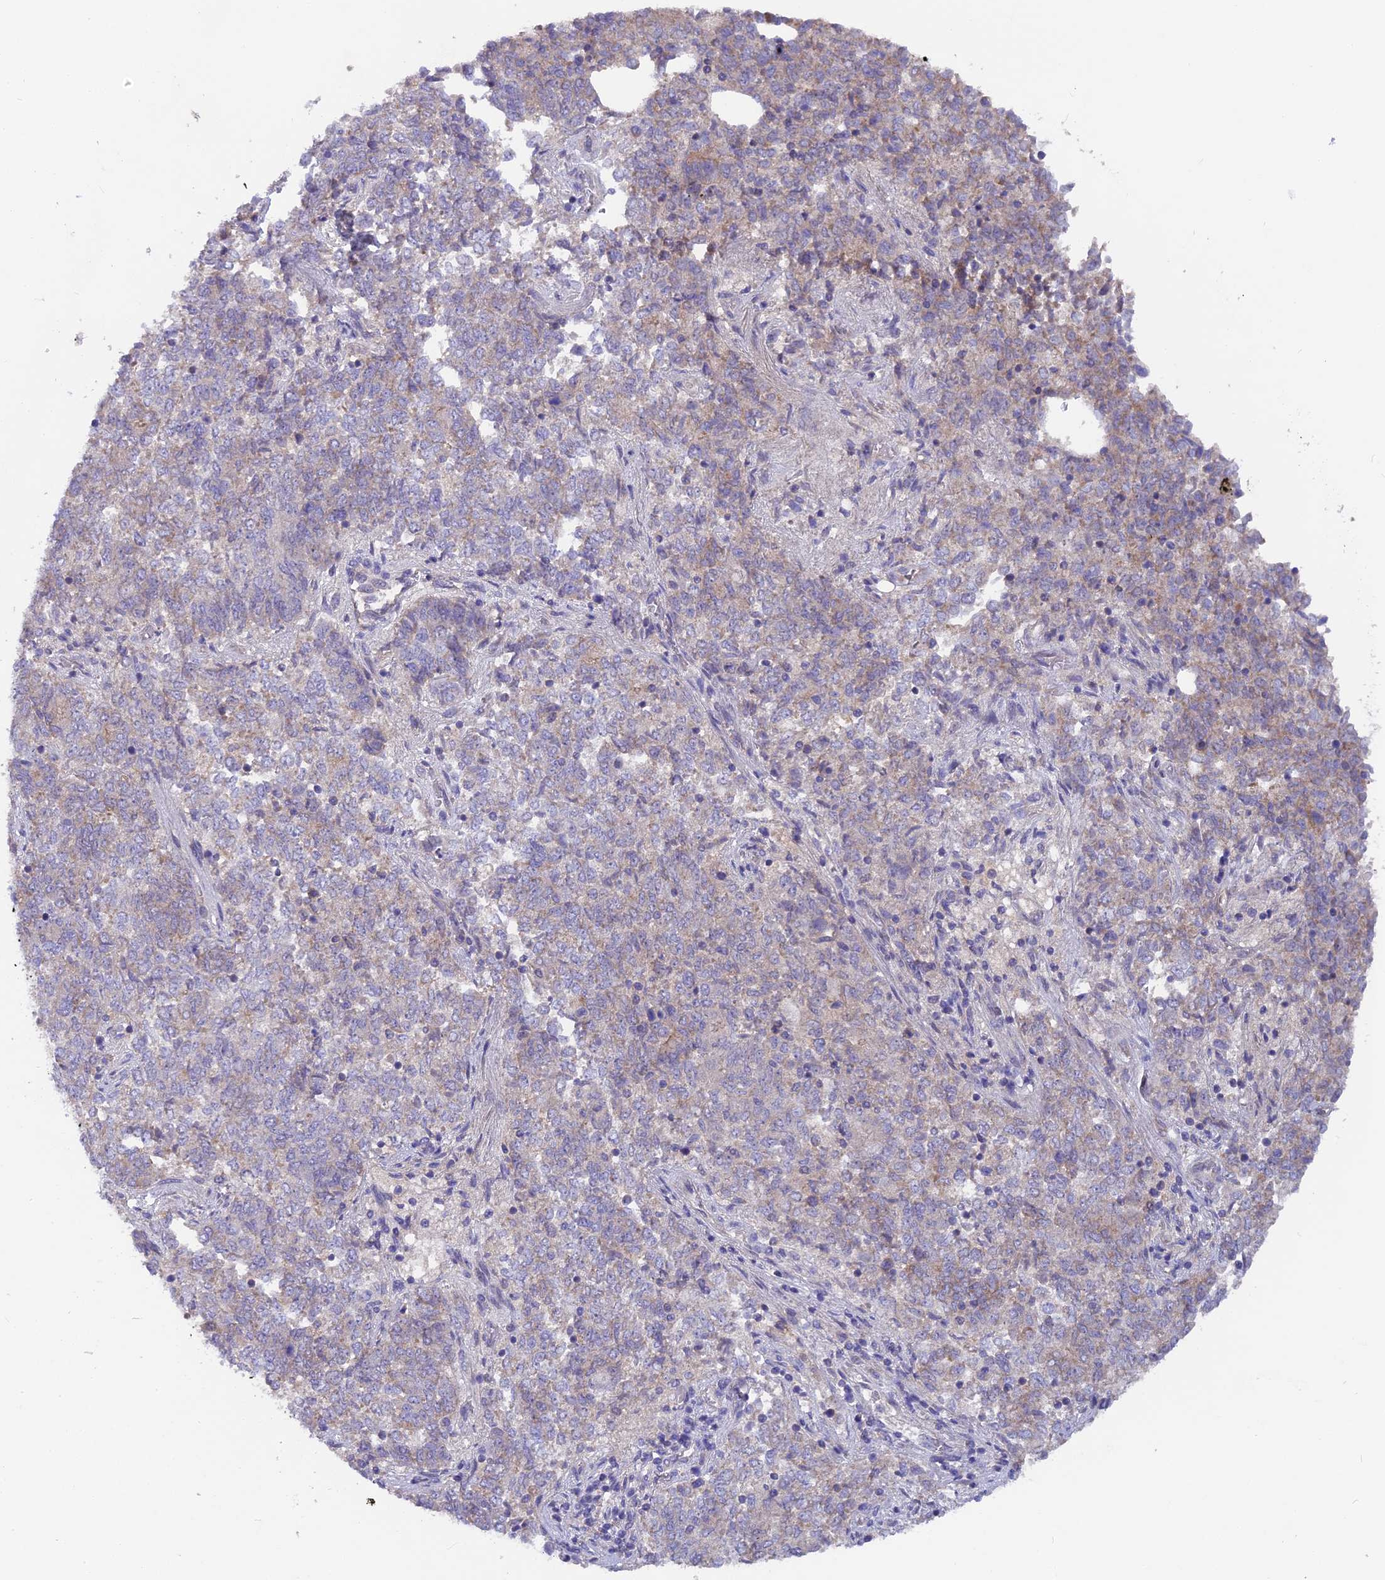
{"staining": {"intensity": "weak", "quantity": "25%-75%", "location": "cytoplasmic/membranous"}, "tissue": "endometrial cancer", "cell_type": "Tumor cells", "image_type": "cancer", "snomed": [{"axis": "morphology", "description": "Adenocarcinoma, NOS"}, {"axis": "topography", "description": "Endometrium"}], "caption": "Human adenocarcinoma (endometrial) stained with a protein marker demonstrates weak staining in tumor cells.", "gene": "PZP", "patient": {"sex": "female", "age": 80}}